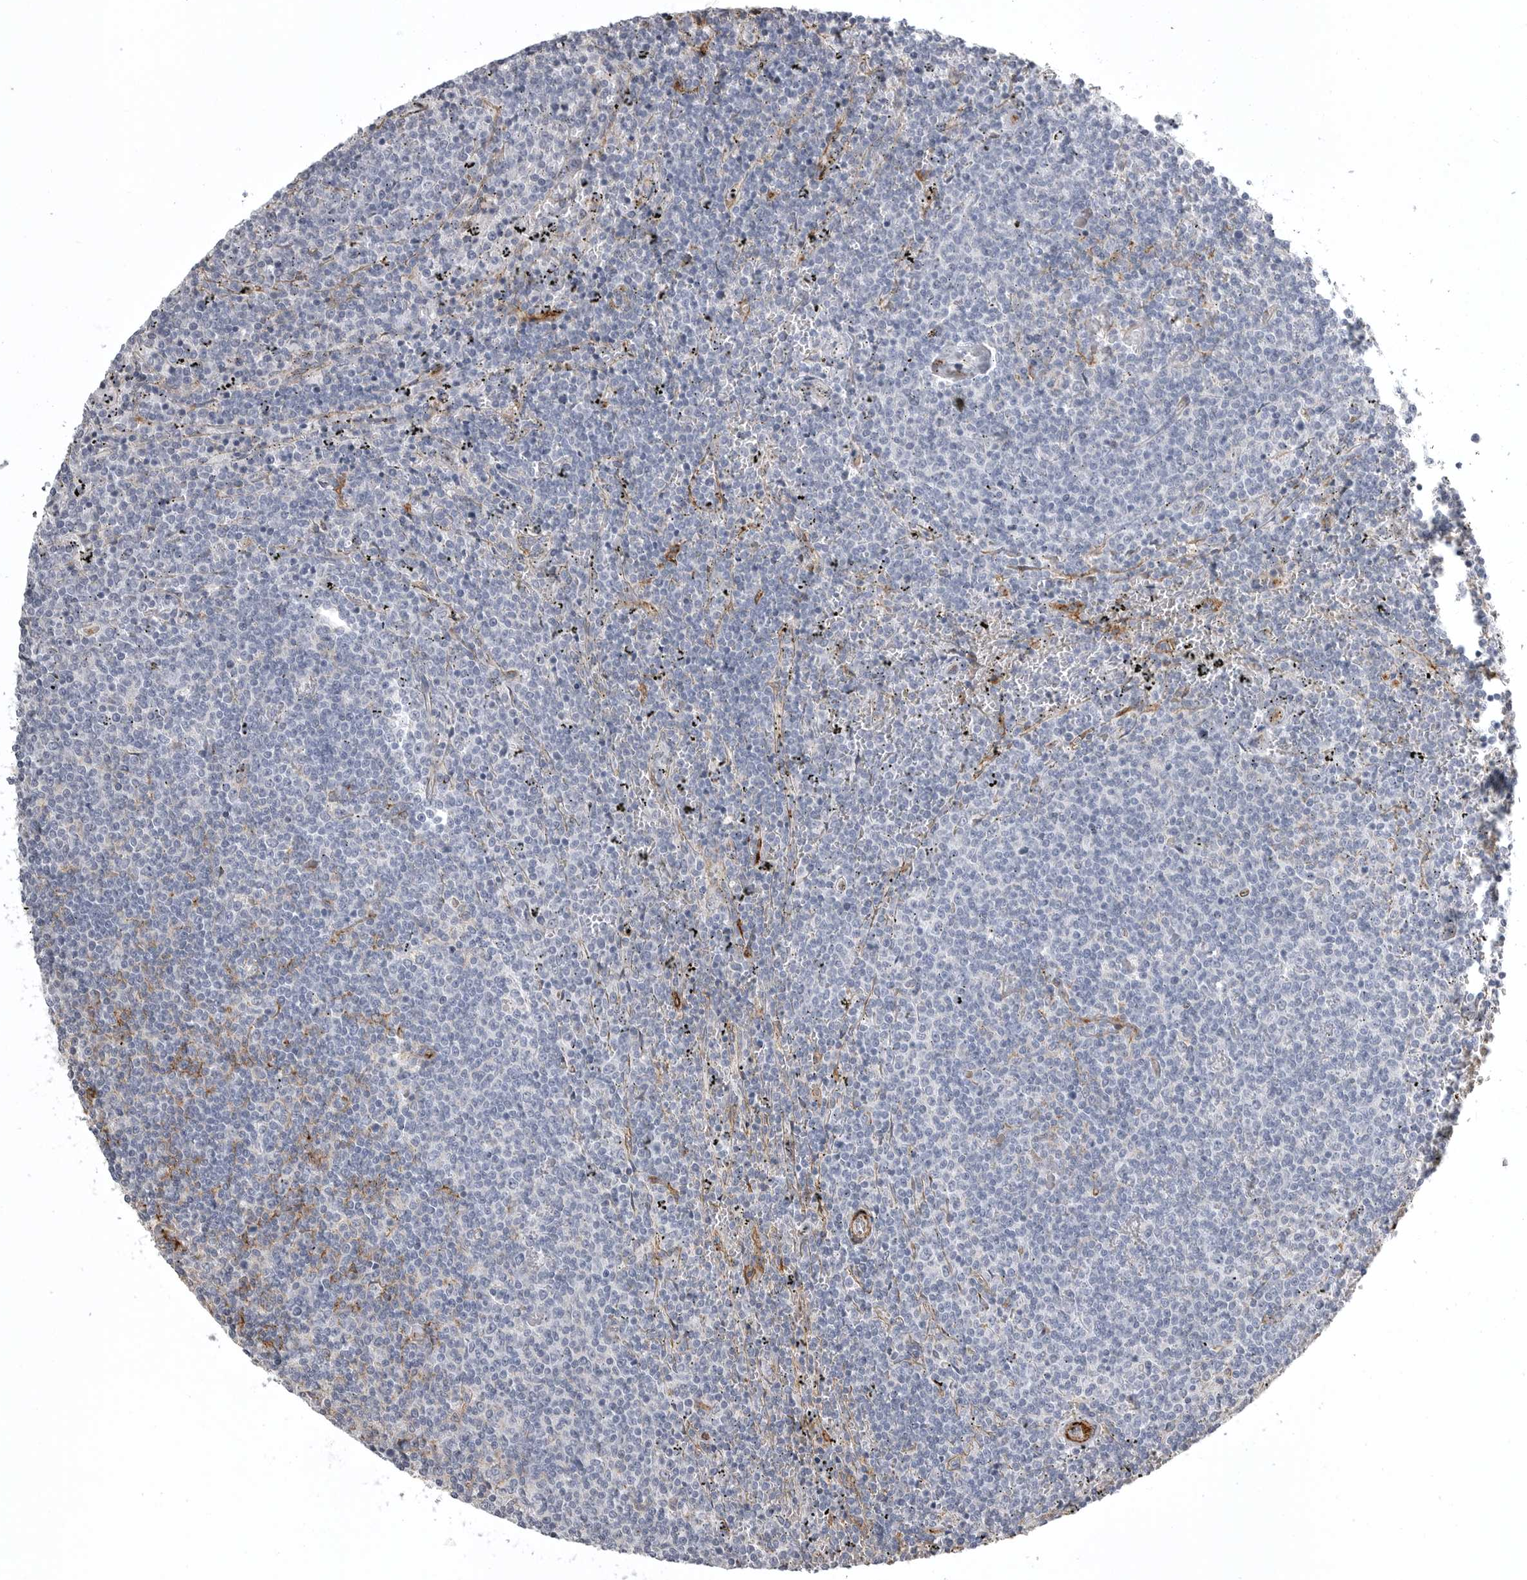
{"staining": {"intensity": "negative", "quantity": "none", "location": "none"}, "tissue": "lymphoma", "cell_type": "Tumor cells", "image_type": "cancer", "snomed": [{"axis": "morphology", "description": "Malignant lymphoma, non-Hodgkin's type, Low grade"}, {"axis": "topography", "description": "Spleen"}], "caption": "Immunohistochemistry photomicrograph of lymphoma stained for a protein (brown), which shows no positivity in tumor cells.", "gene": "AOC3", "patient": {"sex": "female", "age": 50}}